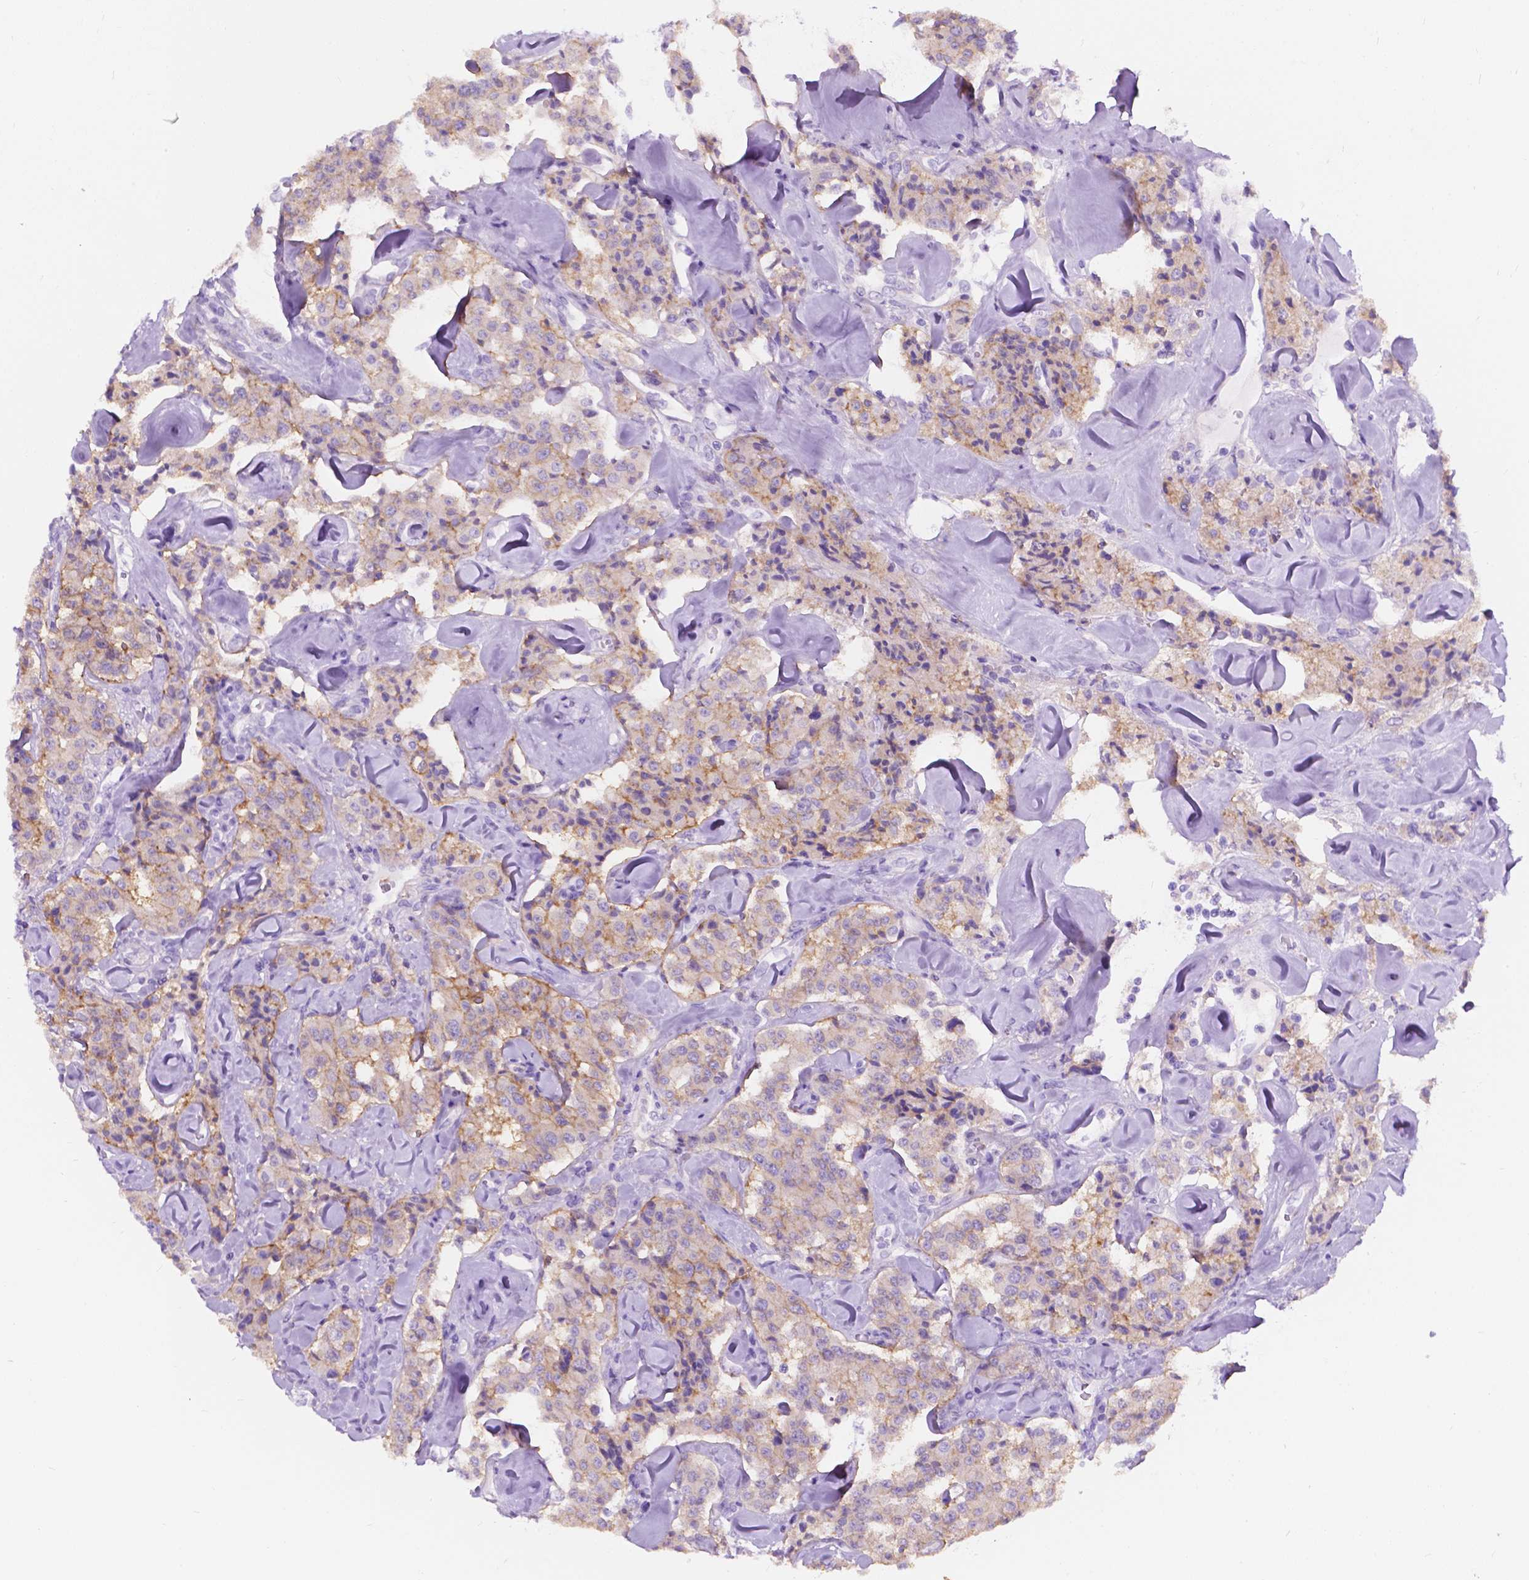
{"staining": {"intensity": "moderate", "quantity": "<25%", "location": "cytoplasmic/membranous"}, "tissue": "carcinoid", "cell_type": "Tumor cells", "image_type": "cancer", "snomed": [{"axis": "morphology", "description": "Carcinoid, malignant, NOS"}, {"axis": "topography", "description": "Pancreas"}], "caption": "Approximately <25% of tumor cells in human carcinoid (malignant) reveal moderate cytoplasmic/membranous protein expression as visualized by brown immunohistochemical staining.", "gene": "GNAO1", "patient": {"sex": "male", "age": 41}}